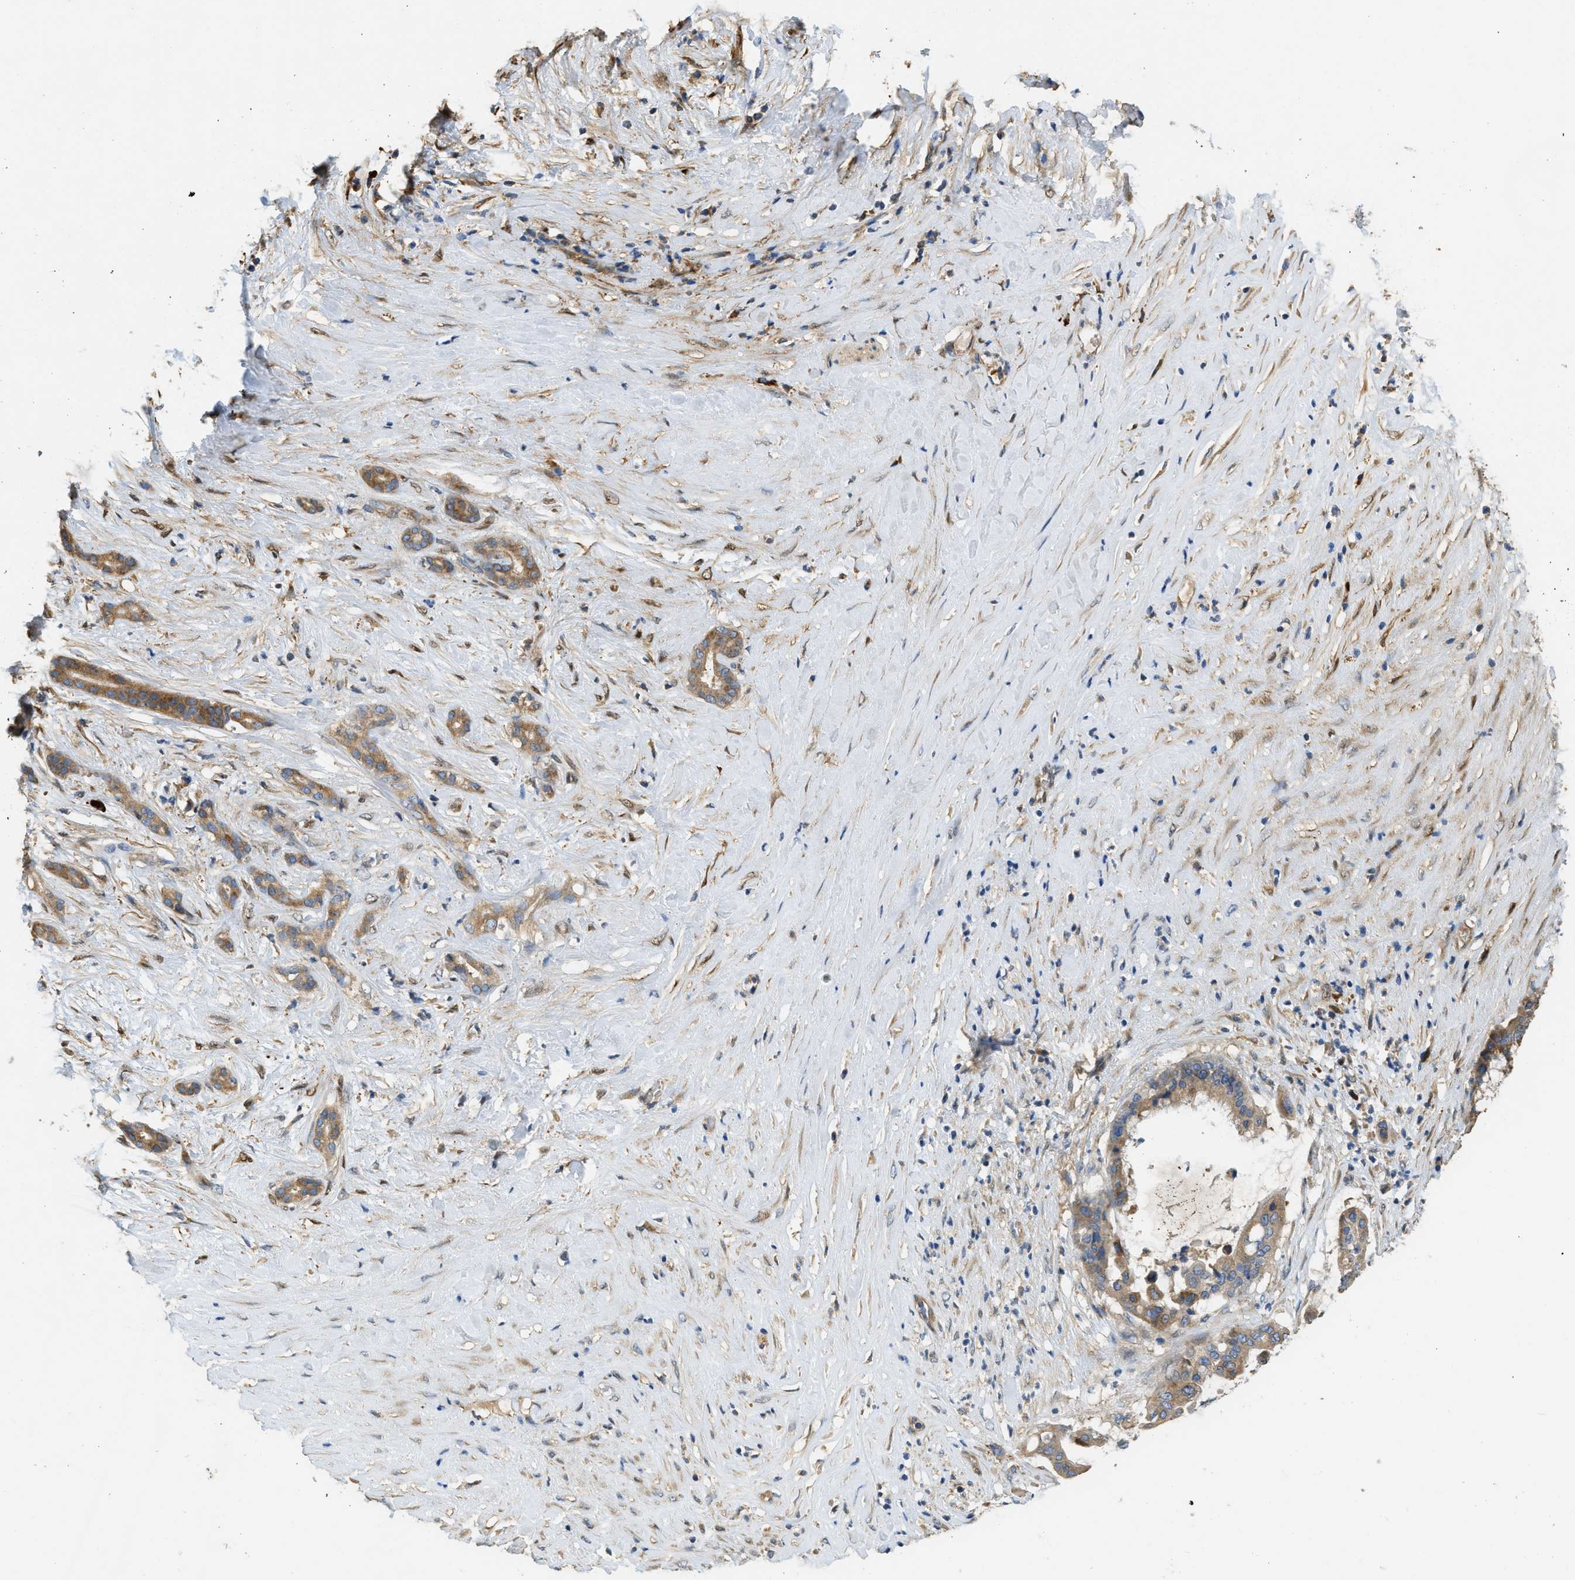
{"staining": {"intensity": "moderate", "quantity": ">75%", "location": "cytoplasmic/membranous"}, "tissue": "pancreatic cancer", "cell_type": "Tumor cells", "image_type": "cancer", "snomed": [{"axis": "morphology", "description": "Adenocarcinoma, NOS"}, {"axis": "topography", "description": "Pancreas"}], "caption": "Protein staining of adenocarcinoma (pancreatic) tissue reveals moderate cytoplasmic/membranous positivity in about >75% of tumor cells. Using DAB (3,3'-diaminobenzidine) (brown) and hematoxylin (blue) stains, captured at high magnification using brightfield microscopy.", "gene": "RIPK2", "patient": {"sex": "male", "age": 41}}